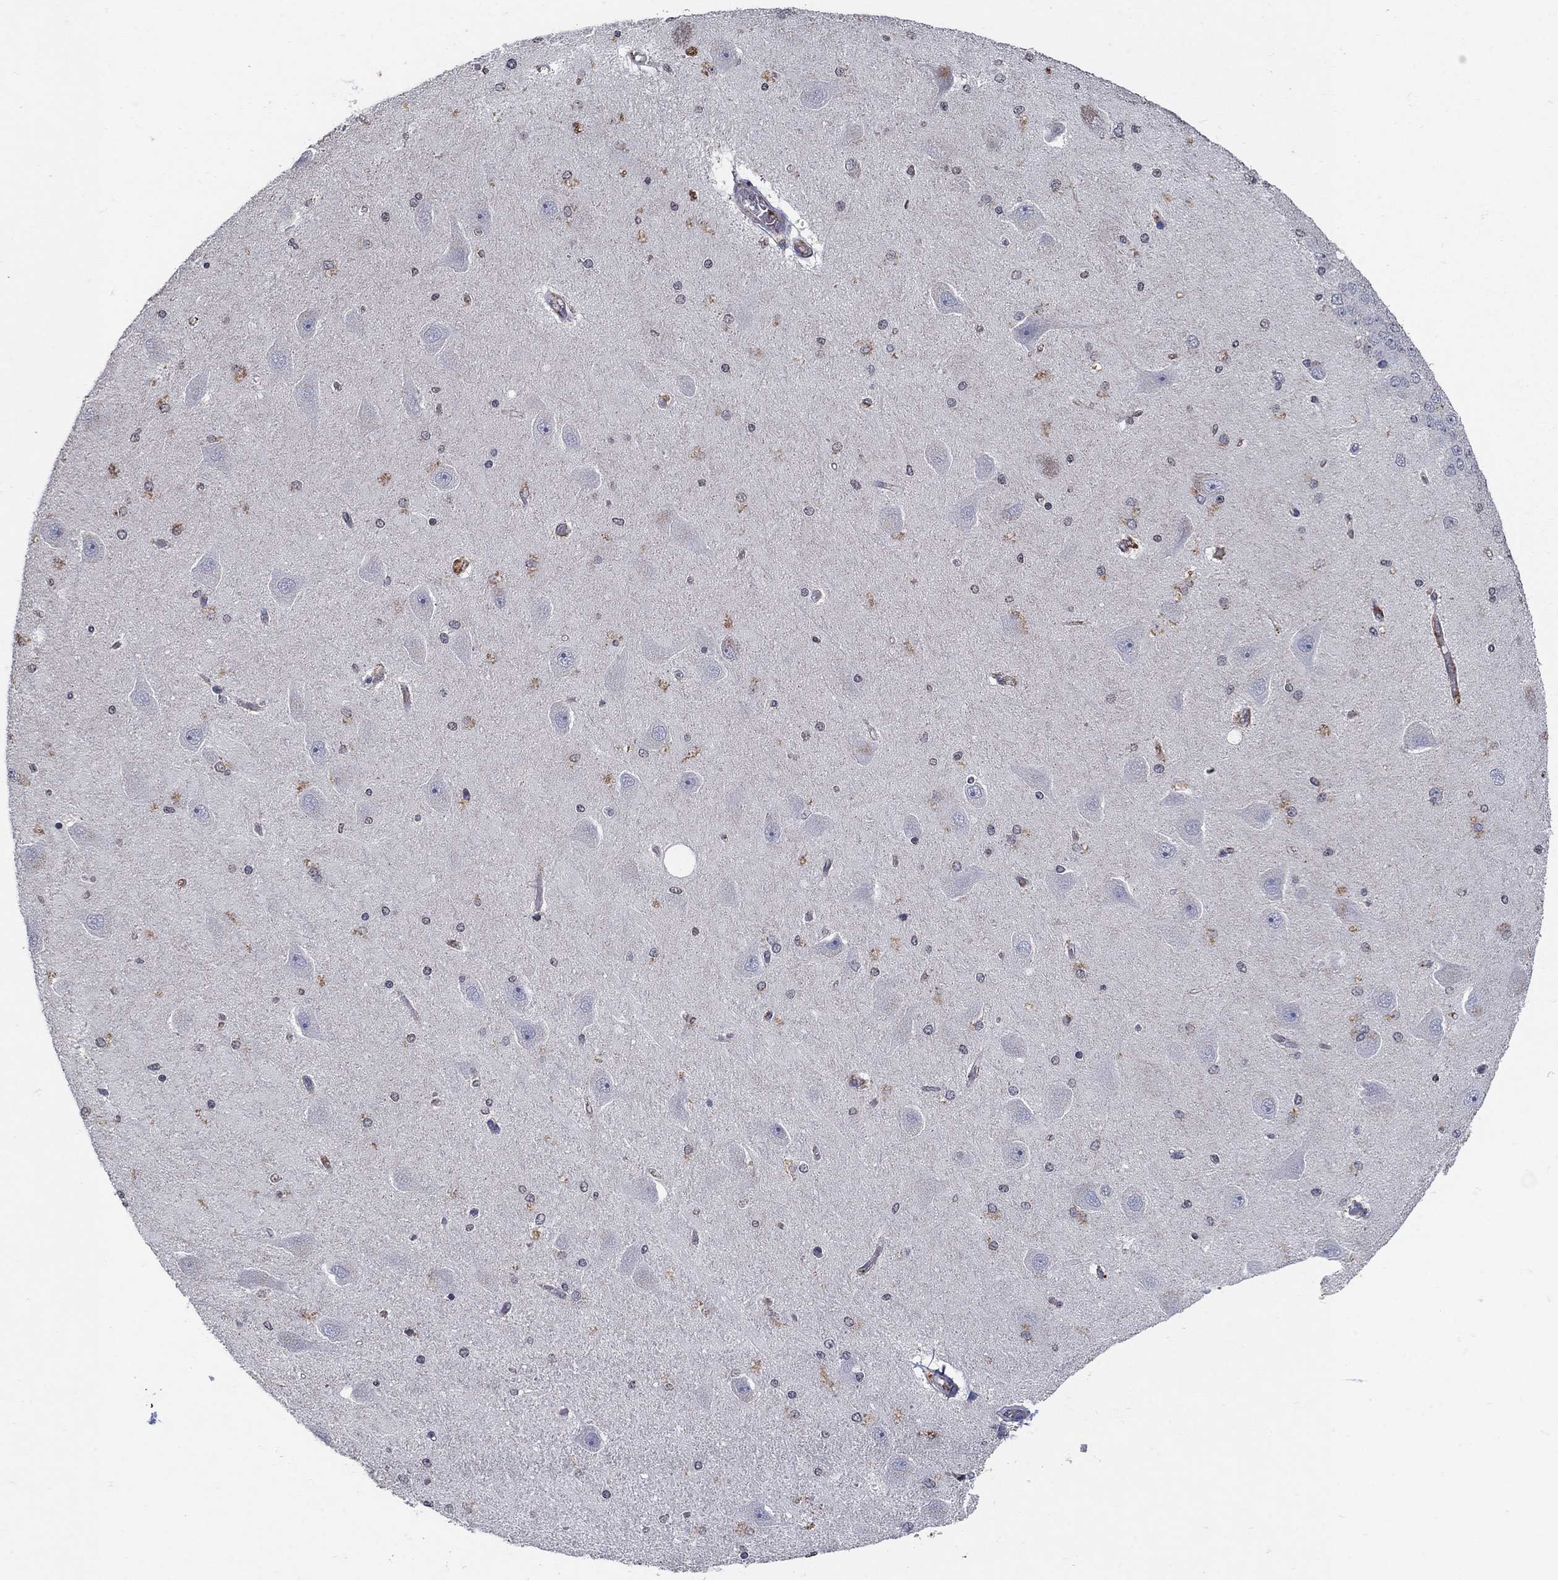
{"staining": {"intensity": "moderate", "quantity": "<25%", "location": "cytoplasmic/membranous"}, "tissue": "hippocampus", "cell_type": "Glial cells", "image_type": "normal", "snomed": [{"axis": "morphology", "description": "Normal tissue, NOS"}, {"axis": "topography", "description": "Hippocampus"}], "caption": "Immunohistochemistry (IHC) of unremarkable hippocampus displays low levels of moderate cytoplasmic/membranous staining in about <25% of glial cells.", "gene": "TINAG", "patient": {"sex": "female", "age": 54}}